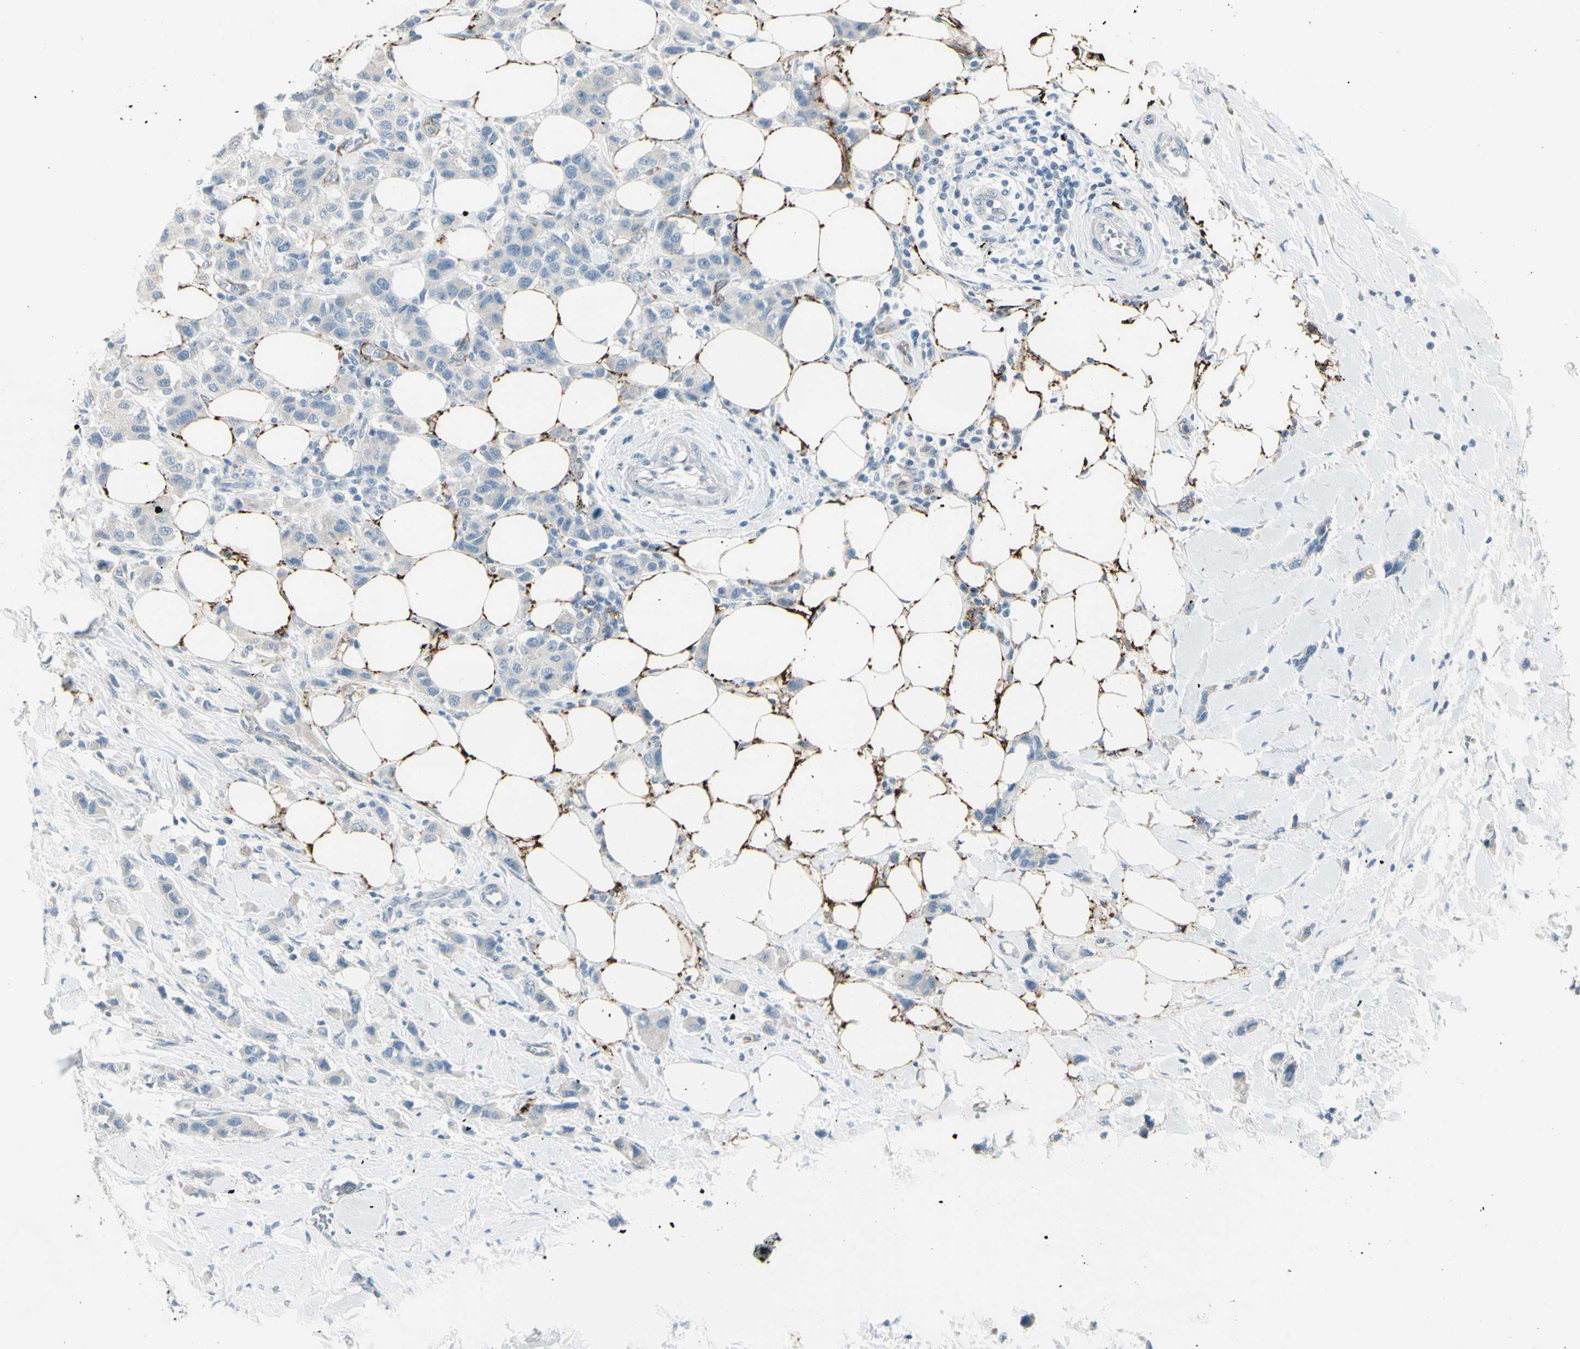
{"staining": {"intensity": "negative", "quantity": "none", "location": "none"}, "tissue": "breast cancer", "cell_type": "Tumor cells", "image_type": "cancer", "snomed": [{"axis": "morphology", "description": "Normal tissue, NOS"}, {"axis": "morphology", "description": "Duct carcinoma"}, {"axis": "topography", "description": "Breast"}], "caption": "Infiltrating ductal carcinoma (breast) stained for a protein using immunohistochemistry reveals no positivity tumor cells.", "gene": "GPR34", "patient": {"sex": "female", "age": 50}}